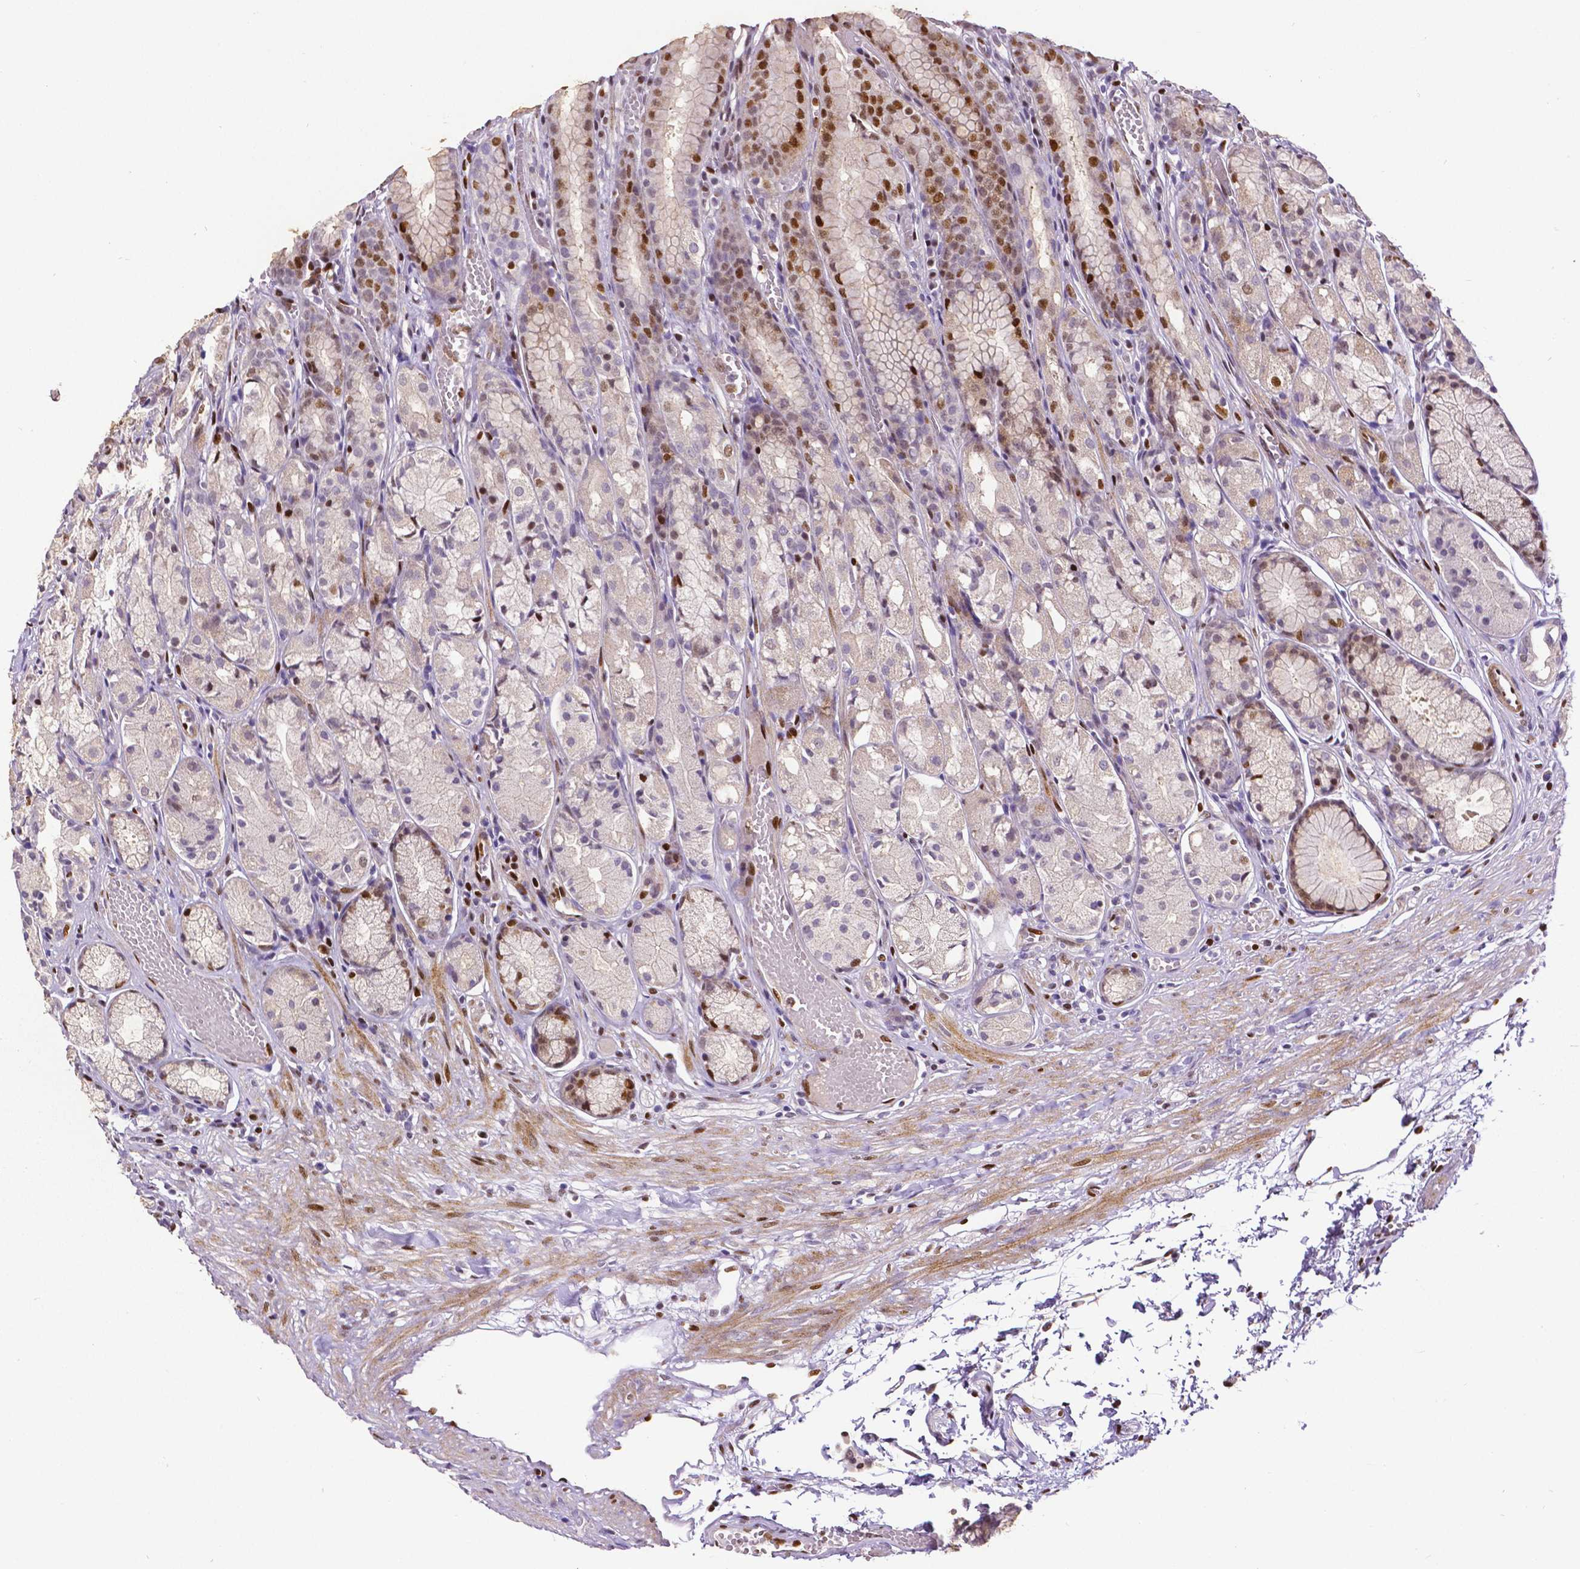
{"staining": {"intensity": "strong", "quantity": "25%-75%", "location": "nuclear"}, "tissue": "stomach", "cell_type": "Glandular cells", "image_type": "normal", "snomed": [{"axis": "morphology", "description": "Normal tissue, NOS"}, {"axis": "topography", "description": "Stomach"}], "caption": "Protein analysis of unremarkable stomach exhibits strong nuclear expression in approximately 25%-75% of glandular cells. The staining is performed using DAB brown chromogen to label protein expression. The nuclei are counter-stained blue using hematoxylin.", "gene": "CTCF", "patient": {"sex": "male", "age": 70}}